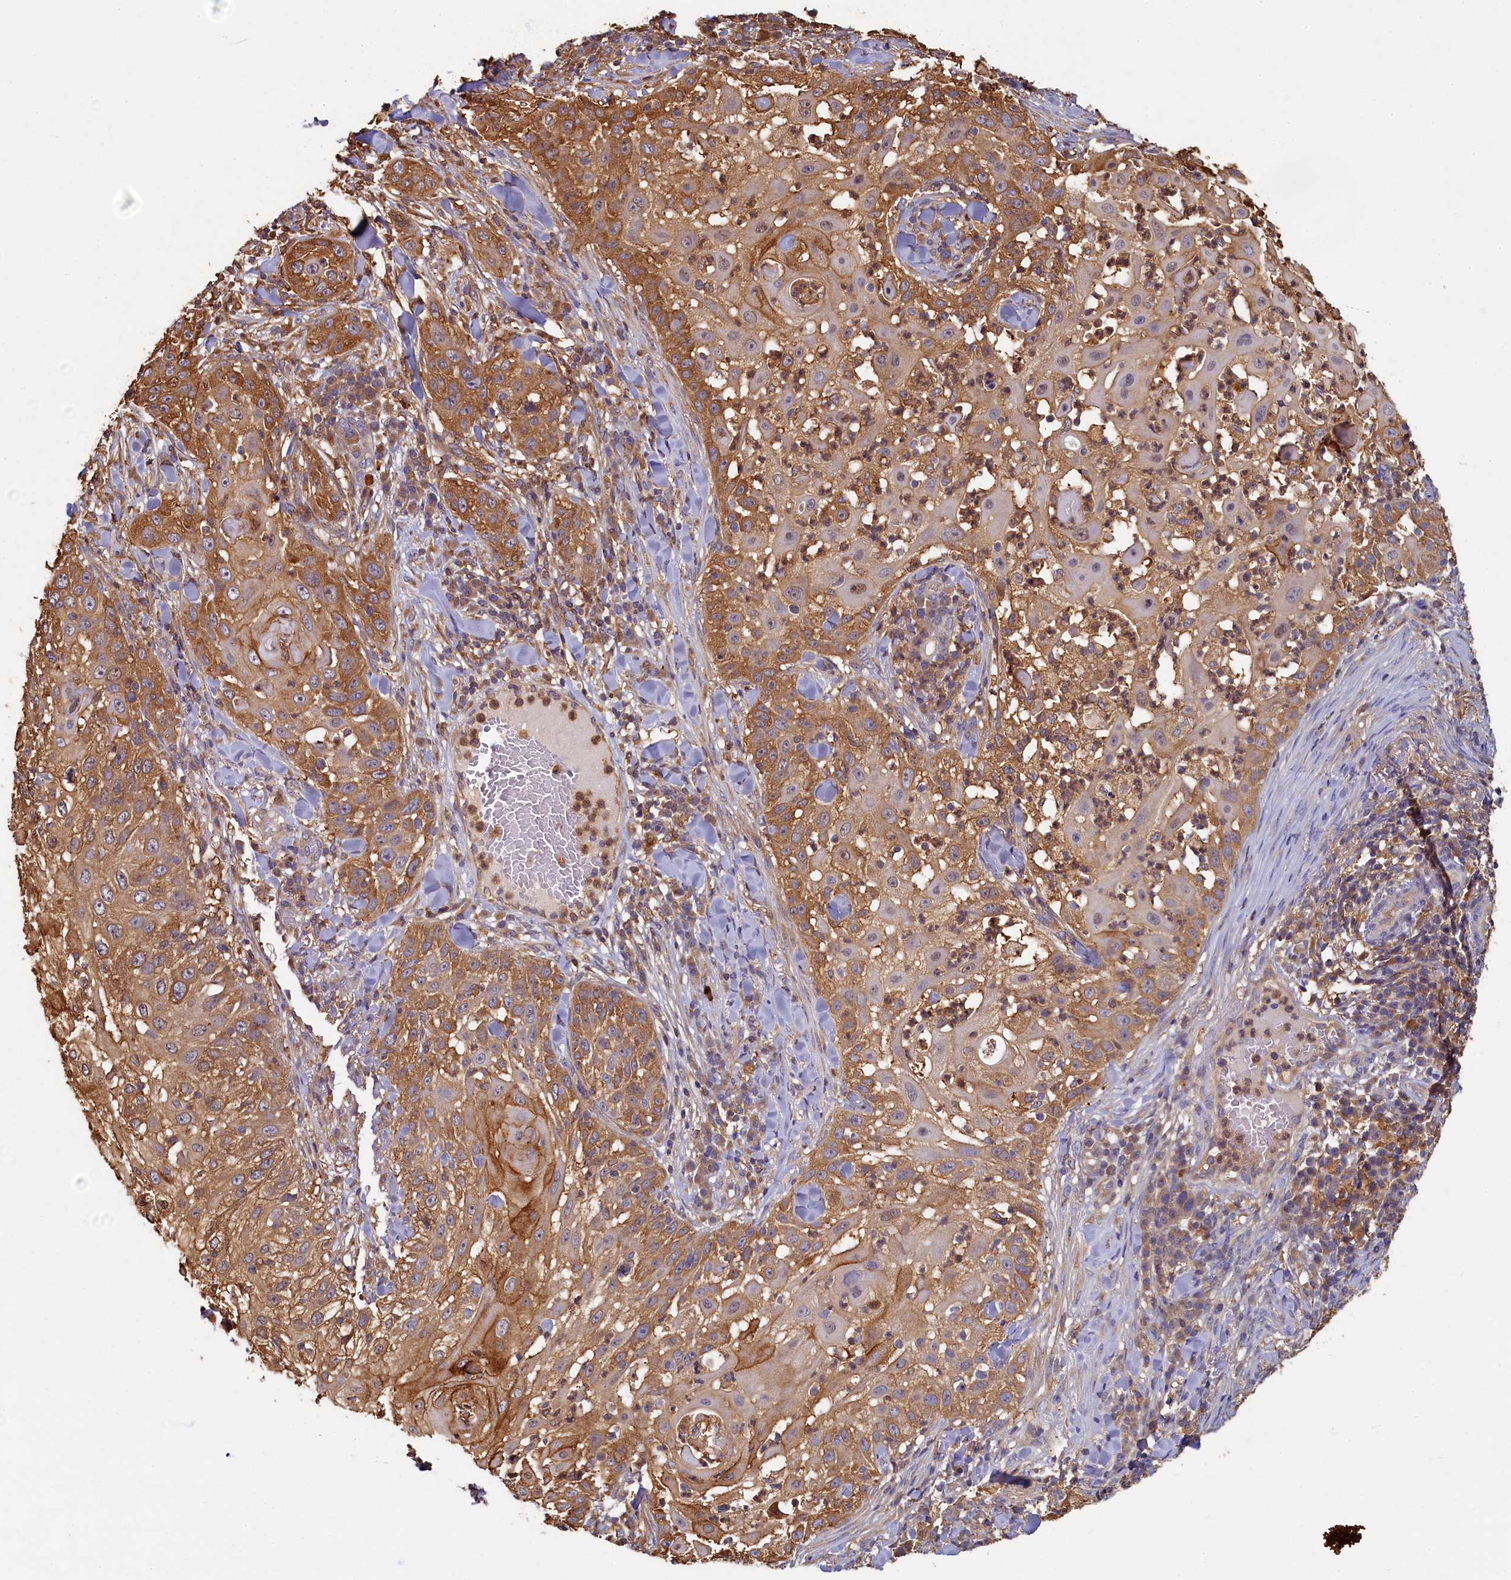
{"staining": {"intensity": "moderate", "quantity": ">75%", "location": "cytoplasmic/membranous"}, "tissue": "skin cancer", "cell_type": "Tumor cells", "image_type": "cancer", "snomed": [{"axis": "morphology", "description": "Squamous cell carcinoma, NOS"}, {"axis": "topography", "description": "Skin"}], "caption": "Skin squamous cell carcinoma was stained to show a protein in brown. There is medium levels of moderate cytoplasmic/membranous positivity in approximately >75% of tumor cells.", "gene": "TIMM8B", "patient": {"sex": "female", "age": 44}}